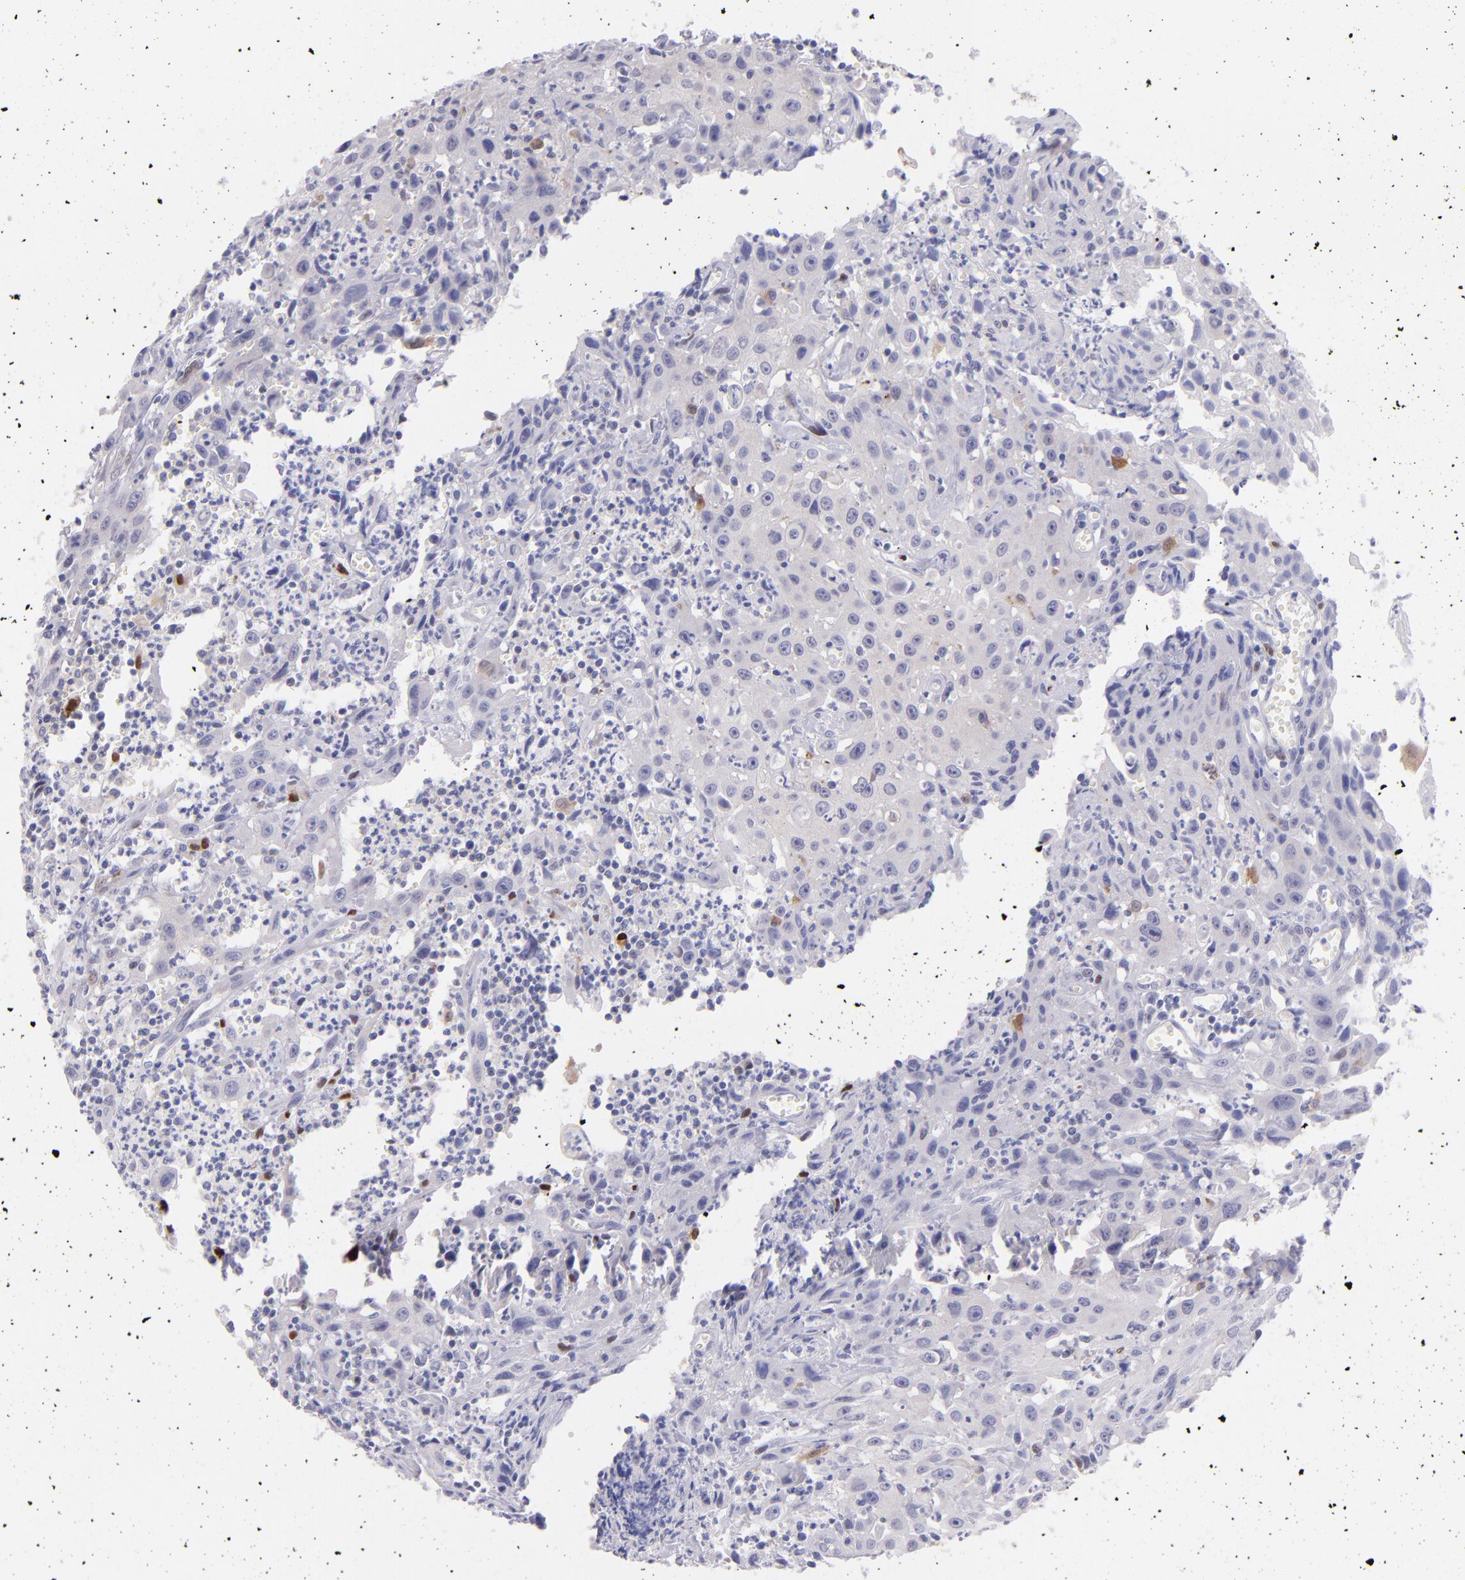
{"staining": {"intensity": "weak", "quantity": ">75%", "location": "cytoplasmic/membranous"}, "tissue": "urothelial cancer", "cell_type": "Tumor cells", "image_type": "cancer", "snomed": [{"axis": "morphology", "description": "Urothelial carcinoma, High grade"}, {"axis": "topography", "description": "Urinary bladder"}], "caption": "IHC of human urothelial cancer displays low levels of weak cytoplasmic/membranous expression in approximately >75% of tumor cells.", "gene": "SH2D4A", "patient": {"sex": "male", "age": 66}}